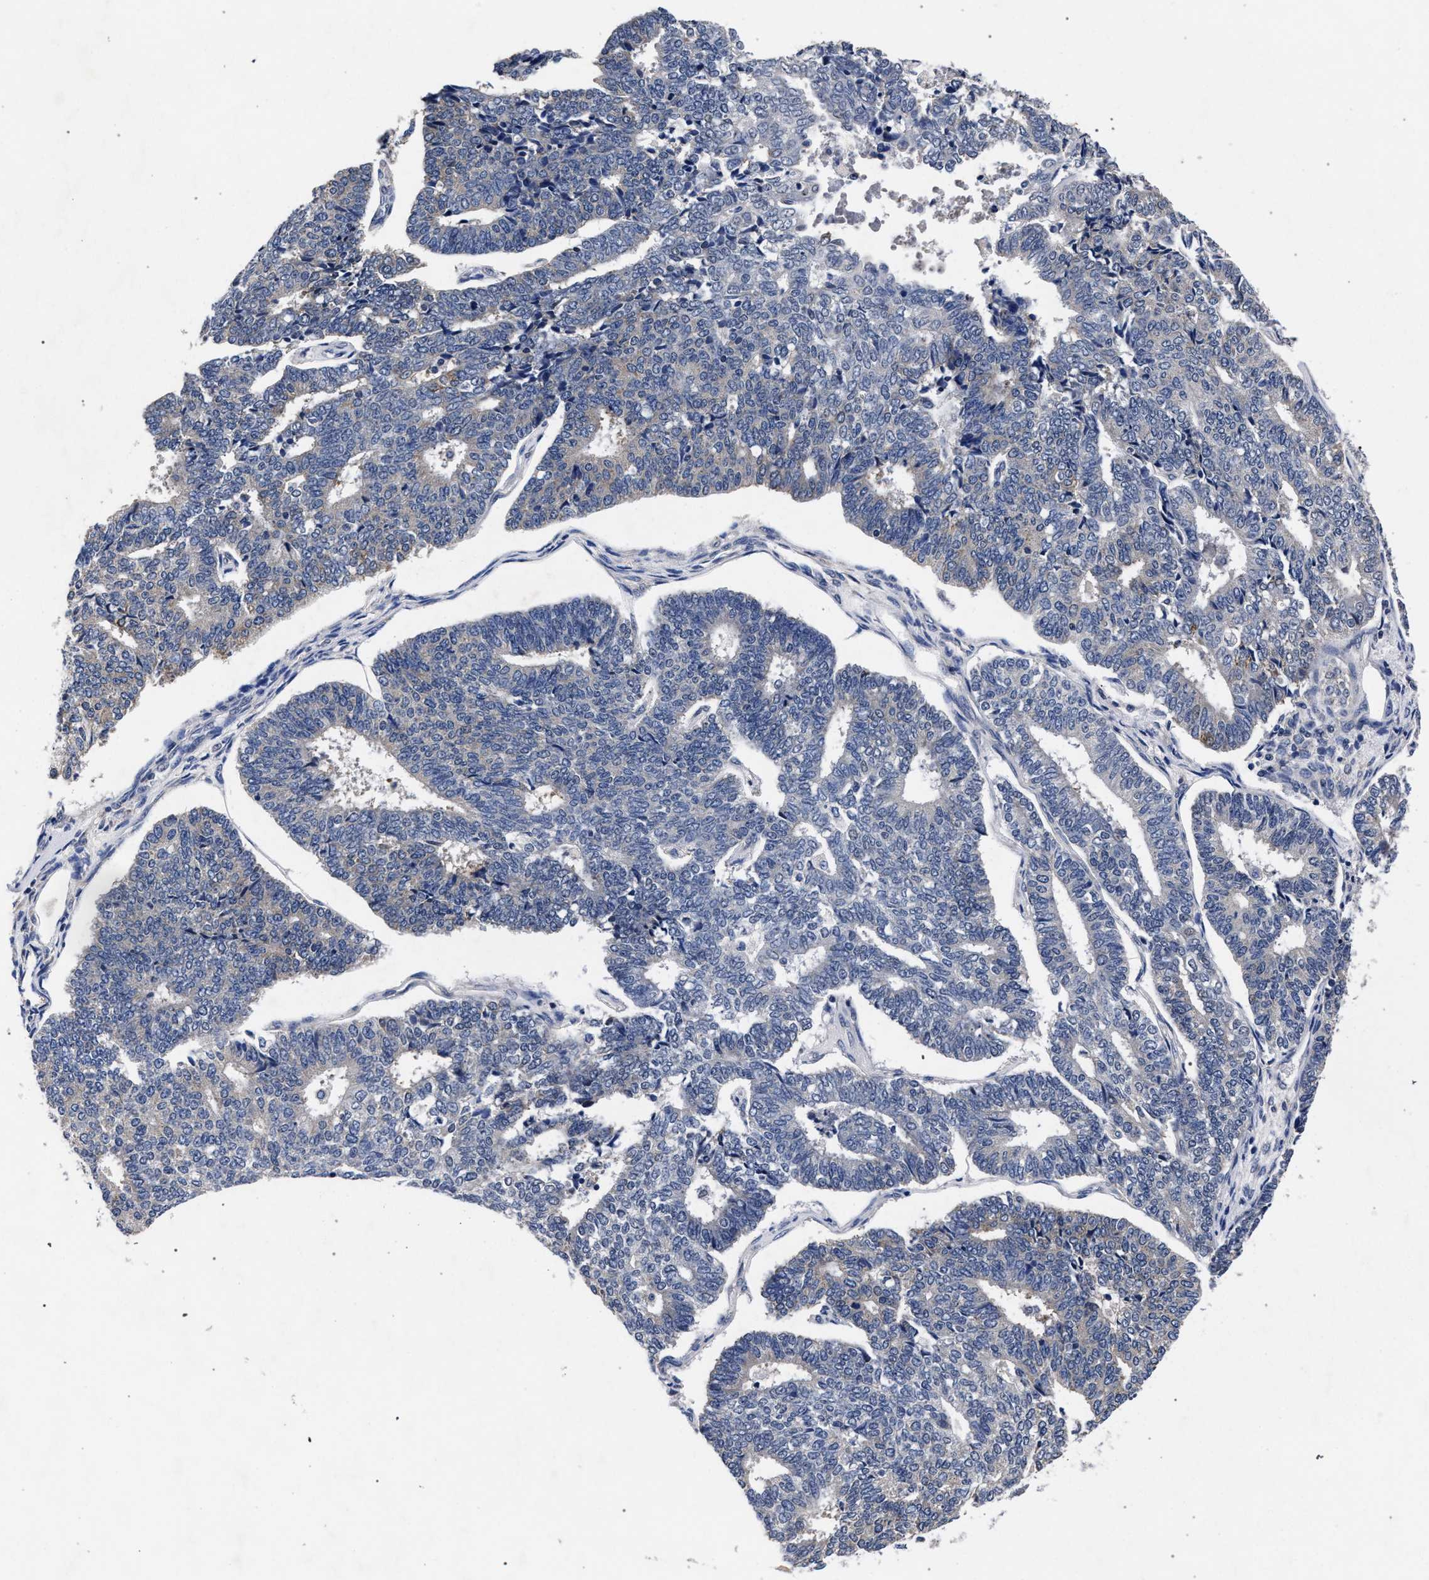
{"staining": {"intensity": "negative", "quantity": "none", "location": "none"}, "tissue": "endometrial cancer", "cell_type": "Tumor cells", "image_type": "cancer", "snomed": [{"axis": "morphology", "description": "Adenocarcinoma, NOS"}, {"axis": "topography", "description": "Endometrium"}], "caption": "Immunohistochemistry image of adenocarcinoma (endometrial) stained for a protein (brown), which shows no positivity in tumor cells. Brightfield microscopy of immunohistochemistry (IHC) stained with DAB (3,3'-diaminobenzidine) (brown) and hematoxylin (blue), captured at high magnification.", "gene": "CFAP95", "patient": {"sex": "female", "age": 70}}